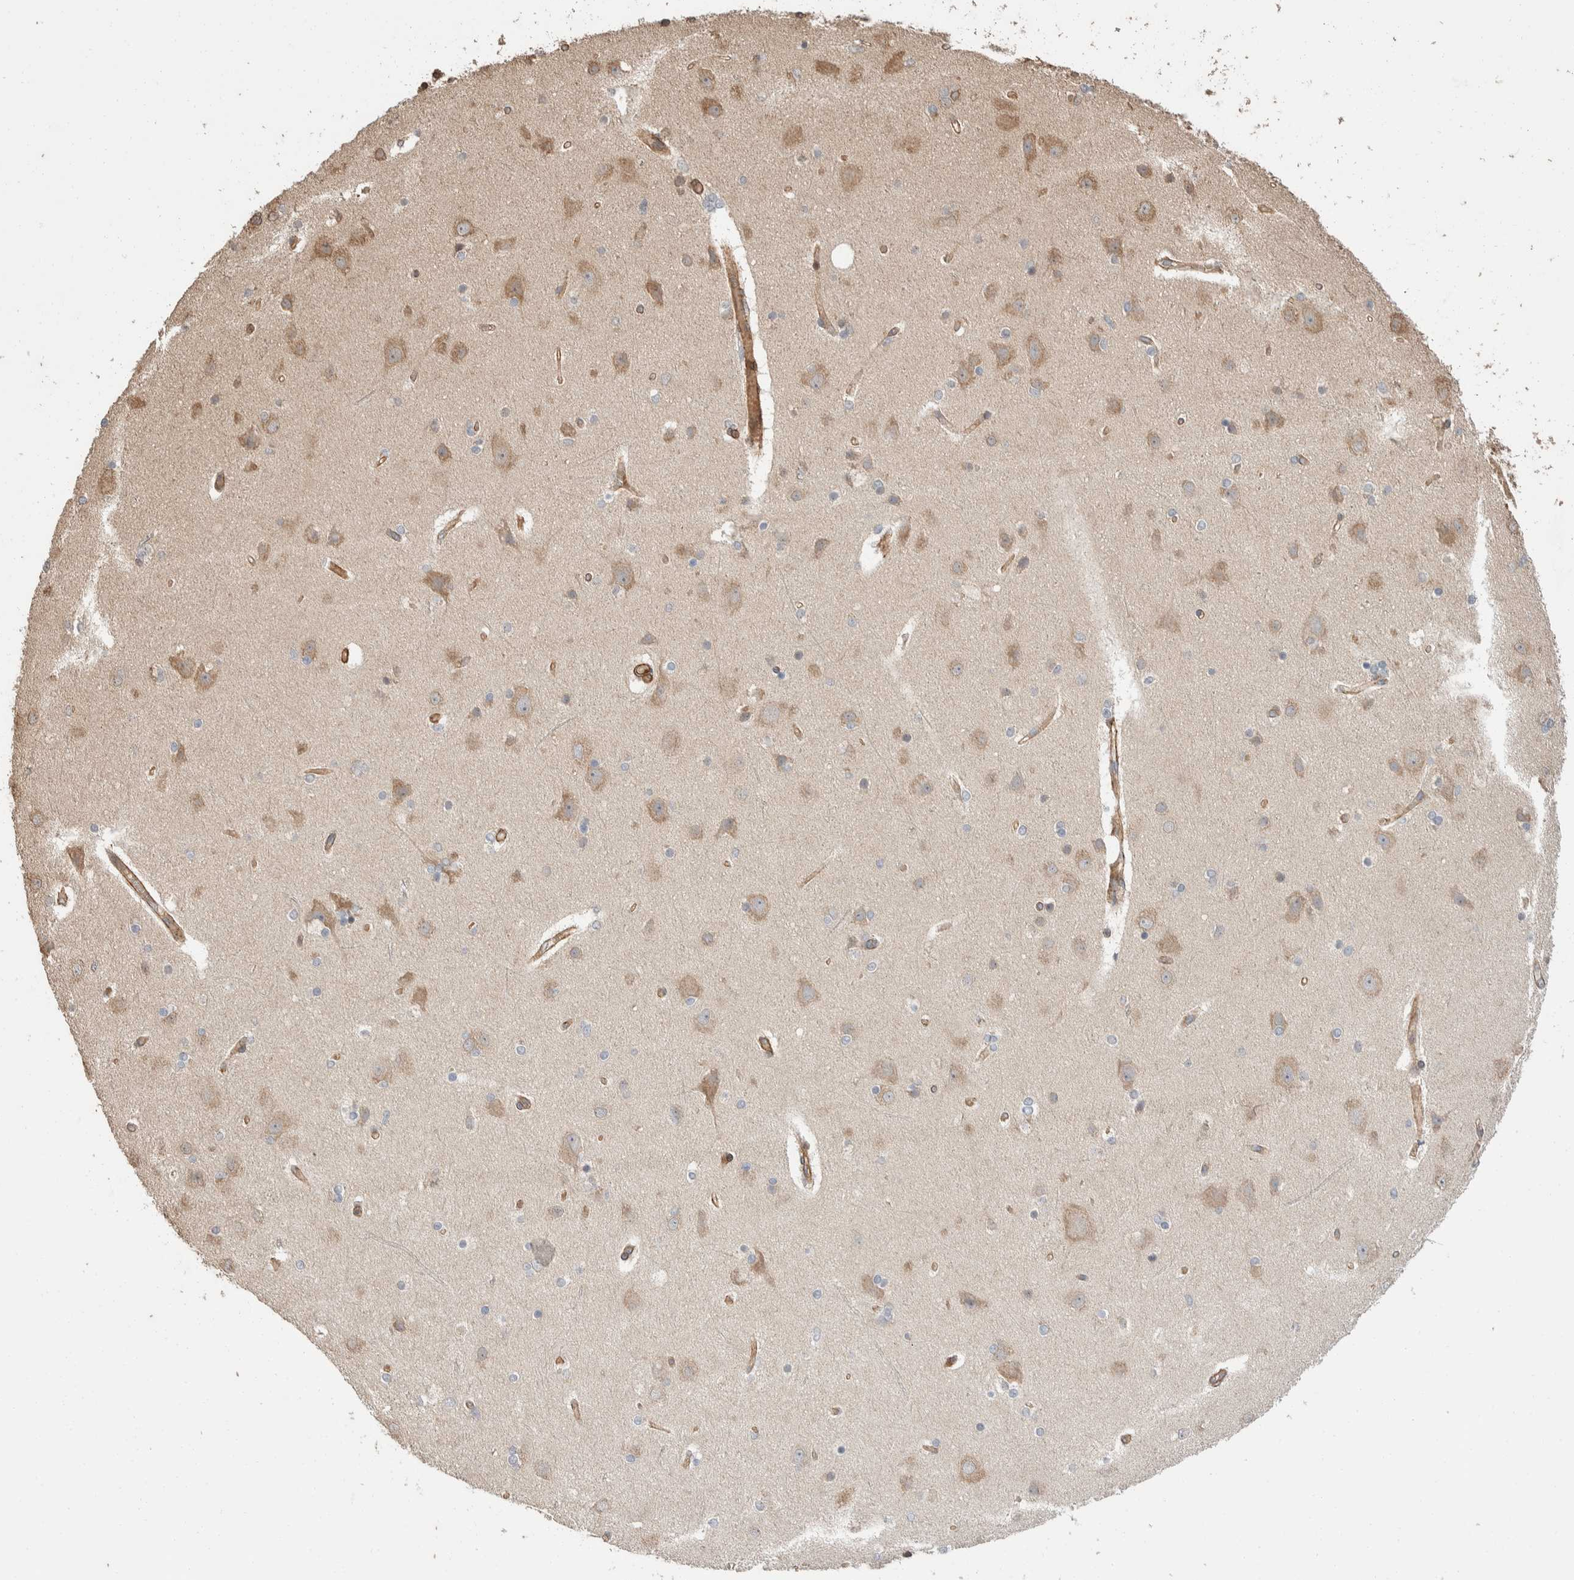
{"staining": {"intensity": "moderate", "quantity": ">75%", "location": "cytoplasmic/membranous"}, "tissue": "cerebral cortex", "cell_type": "Endothelial cells", "image_type": "normal", "snomed": [{"axis": "morphology", "description": "Normal tissue, NOS"}, {"axis": "topography", "description": "Cerebral cortex"}], "caption": "The photomicrograph shows a brown stain indicating the presence of a protein in the cytoplasmic/membranous of endothelial cells in cerebral cortex. (DAB IHC with brightfield microscopy, high magnification).", "gene": "ERC1", "patient": {"sex": "female", "age": 54}}